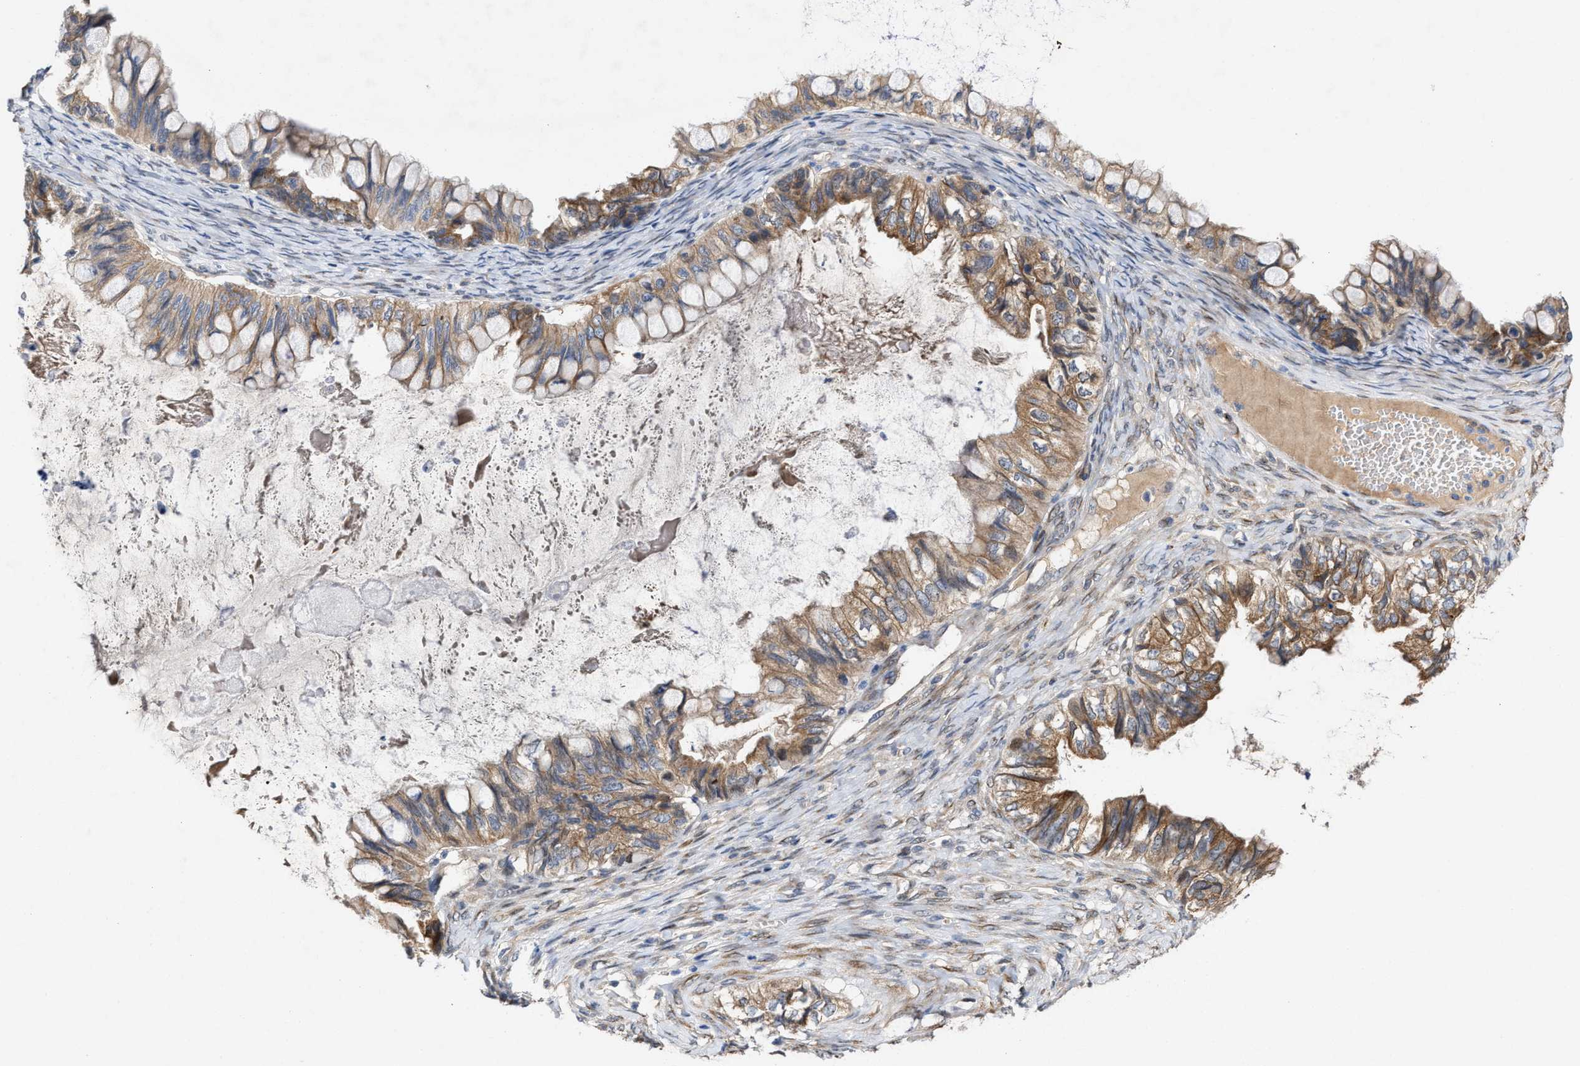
{"staining": {"intensity": "moderate", "quantity": ">75%", "location": "cytoplasmic/membranous"}, "tissue": "ovarian cancer", "cell_type": "Tumor cells", "image_type": "cancer", "snomed": [{"axis": "morphology", "description": "Cystadenocarcinoma, mucinous, NOS"}, {"axis": "topography", "description": "Ovary"}], "caption": "A brown stain highlights moderate cytoplasmic/membranous staining of a protein in human ovarian mucinous cystadenocarcinoma tumor cells.", "gene": "BBLN", "patient": {"sex": "female", "age": 80}}